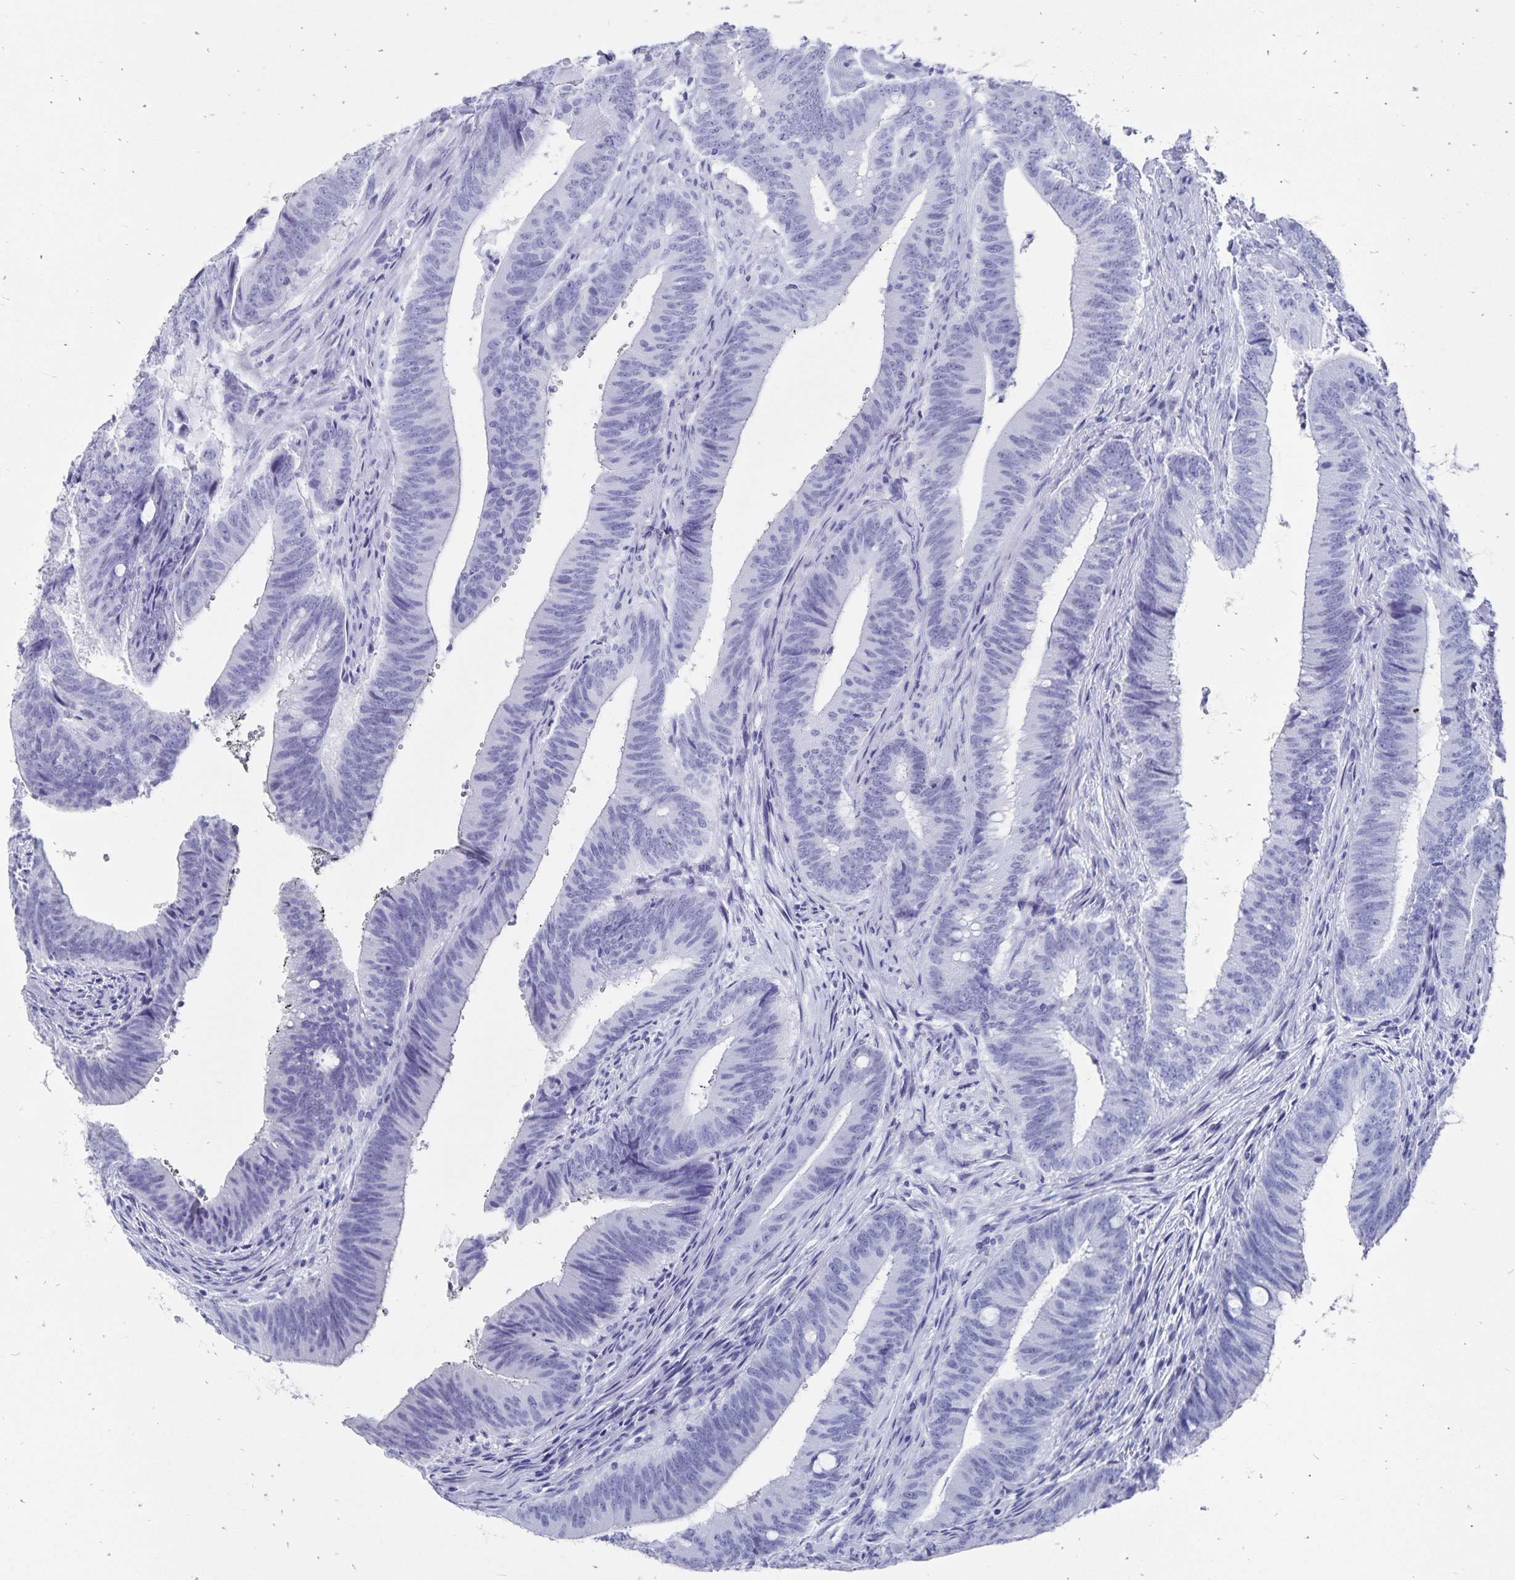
{"staining": {"intensity": "negative", "quantity": "none", "location": "none"}, "tissue": "colorectal cancer", "cell_type": "Tumor cells", "image_type": "cancer", "snomed": [{"axis": "morphology", "description": "Adenocarcinoma, NOS"}, {"axis": "topography", "description": "Colon"}], "caption": "Immunohistochemistry (IHC) of colorectal cancer displays no positivity in tumor cells. The staining was performed using DAB (3,3'-diaminobenzidine) to visualize the protein expression in brown, while the nuclei were stained in blue with hematoxylin (Magnification: 20x).", "gene": "ADH1A", "patient": {"sex": "female", "age": 43}}